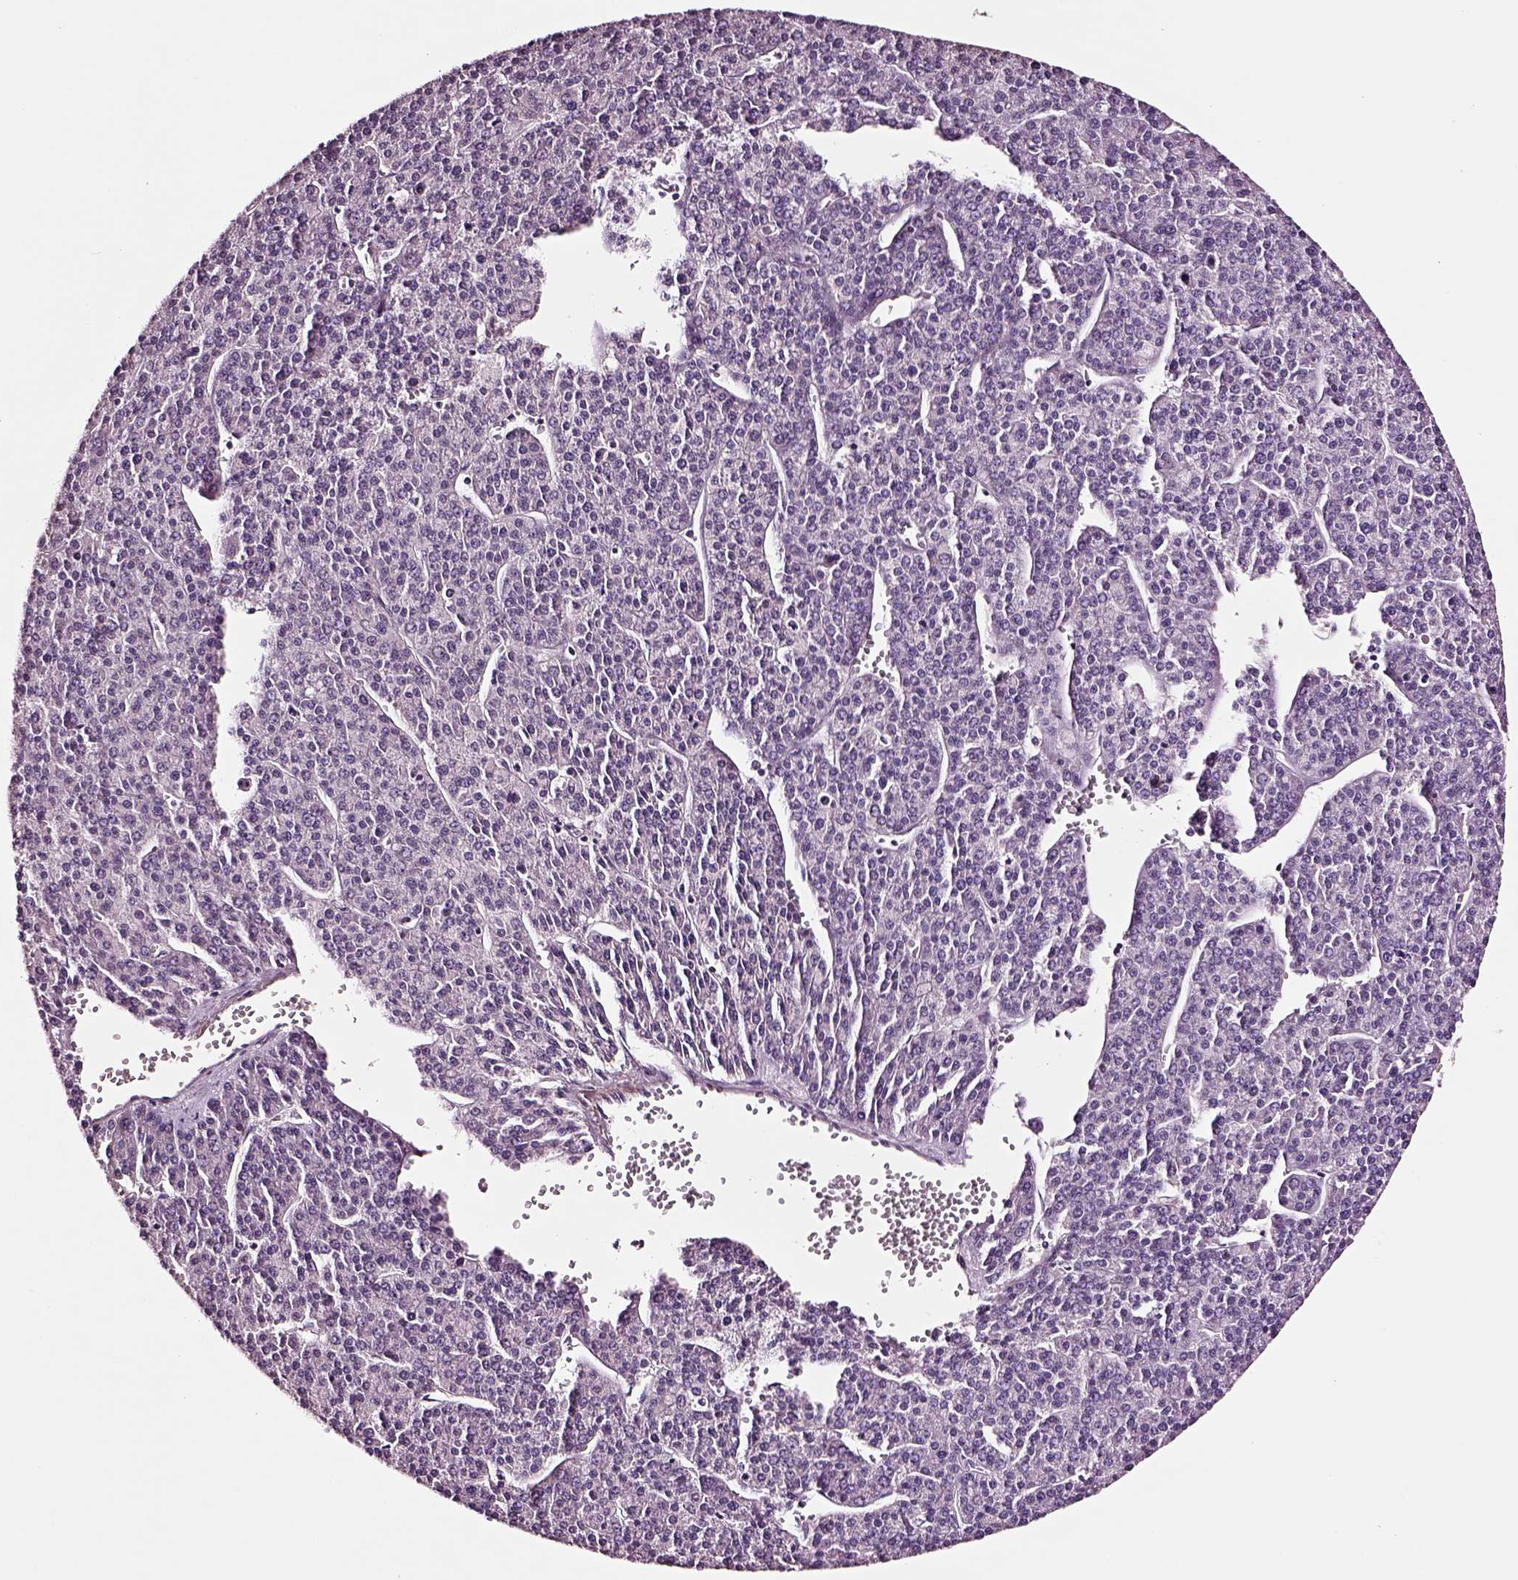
{"staining": {"intensity": "negative", "quantity": "none", "location": "none"}, "tissue": "liver cancer", "cell_type": "Tumor cells", "image_type": "cancer", "snomed": [{"axis": "morphology", "description": "Carcinoma, Hepatocellular, NOS"}, {"axis": "topography", "description": "Liver"}], "caption": "An immunohistochemistry (IHC) image of hepatocellular carcinoma (liver) is shown. There is no staining in tumor cells of hepatocellular carcinoma (liver).", "gene": "SOX10", "patient": {"sex": "female", "age": 58}}